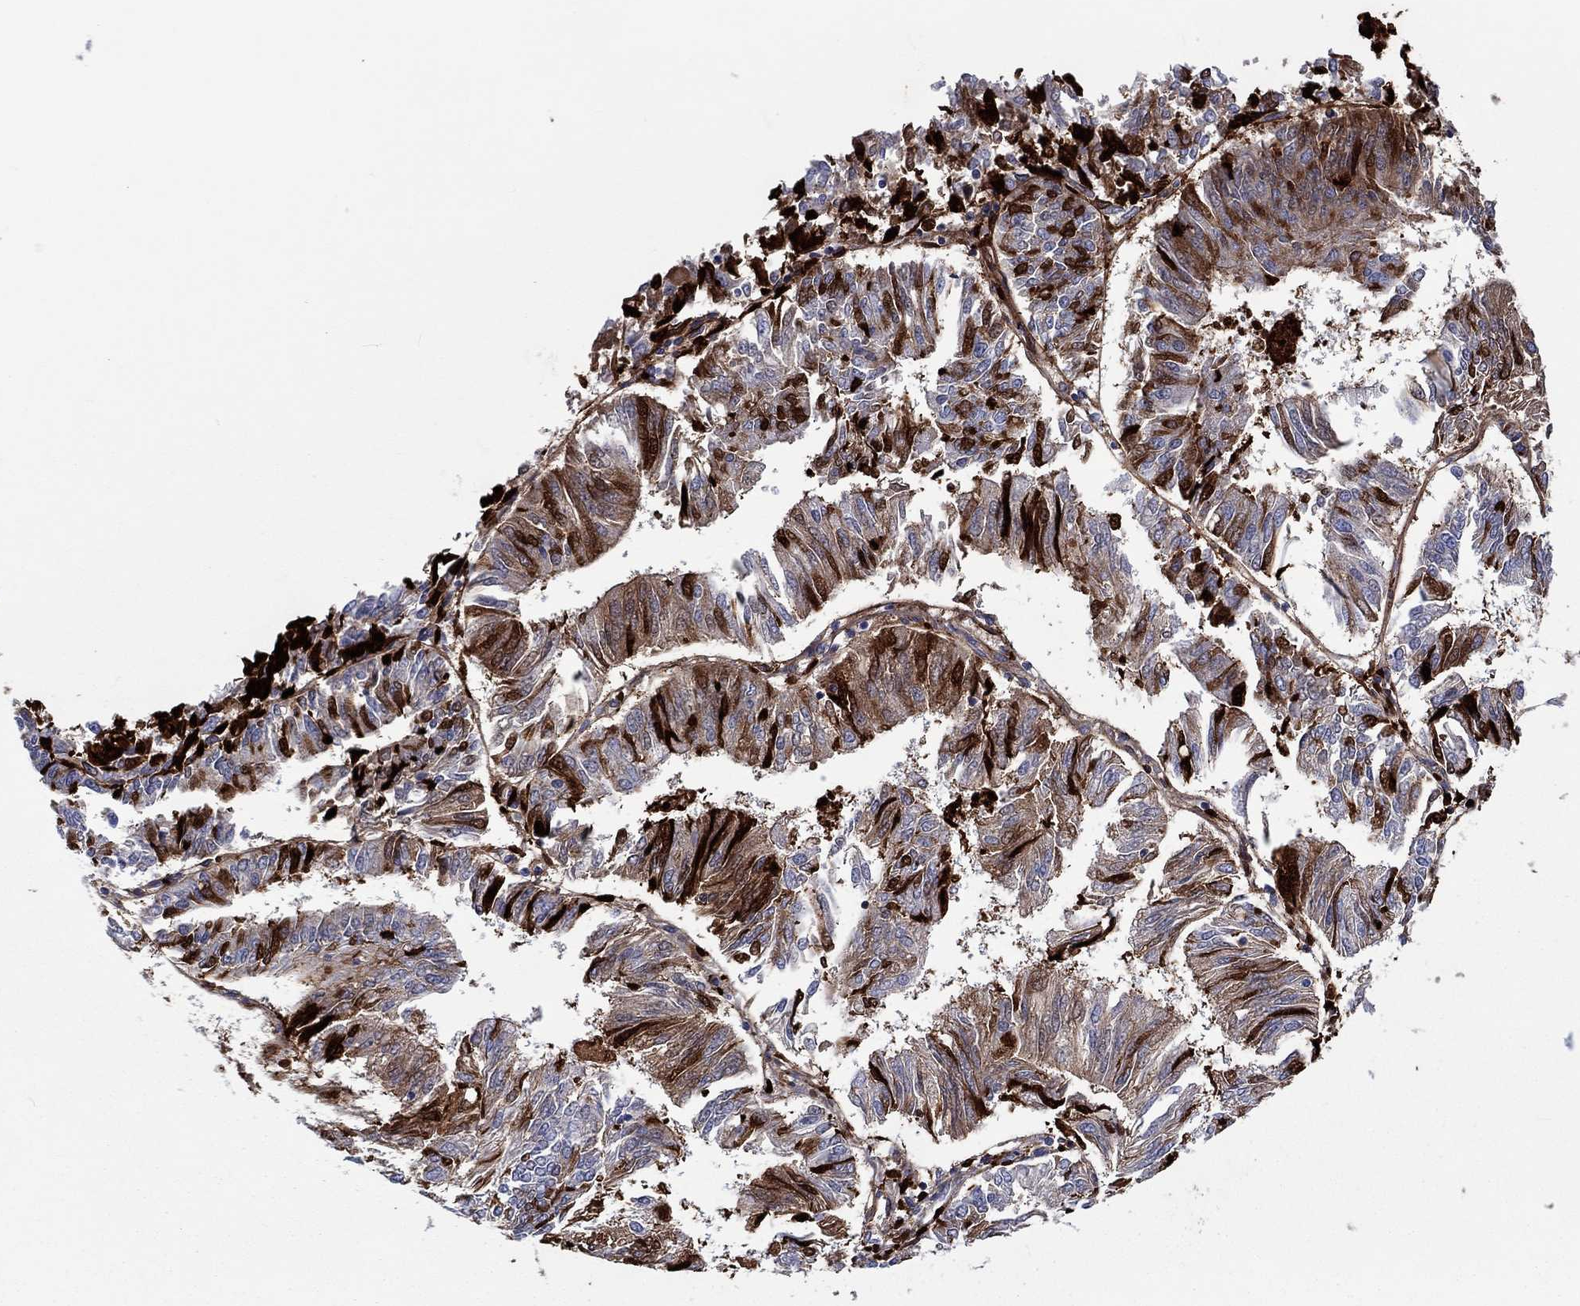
{"staining": {"intensity": "strong", "quantity": "25%-75%", "location": "cytoplasmic/membranous"}, "tissue": "endometrial cancer", "cell_type": "Tumor cells", "image_type": "cancer", "snomed": [{"axis": "morphology", "description": "Adenocarcinoma, NOS"}, {"axis": "topography", "description": "Endometrium"}], "caption": "A brown stain labels strong cytoplasmic/membranous positivity of a protein in endometrial cancer tumor cells. Using DAB (3,3'-diaminobenzidine) (brown) and hematoxylin (blue) stains, captured at high magnification using brightfield microscopy.", "gene": "TGFBI", "patient": {"sex": "female", "age": 58}}